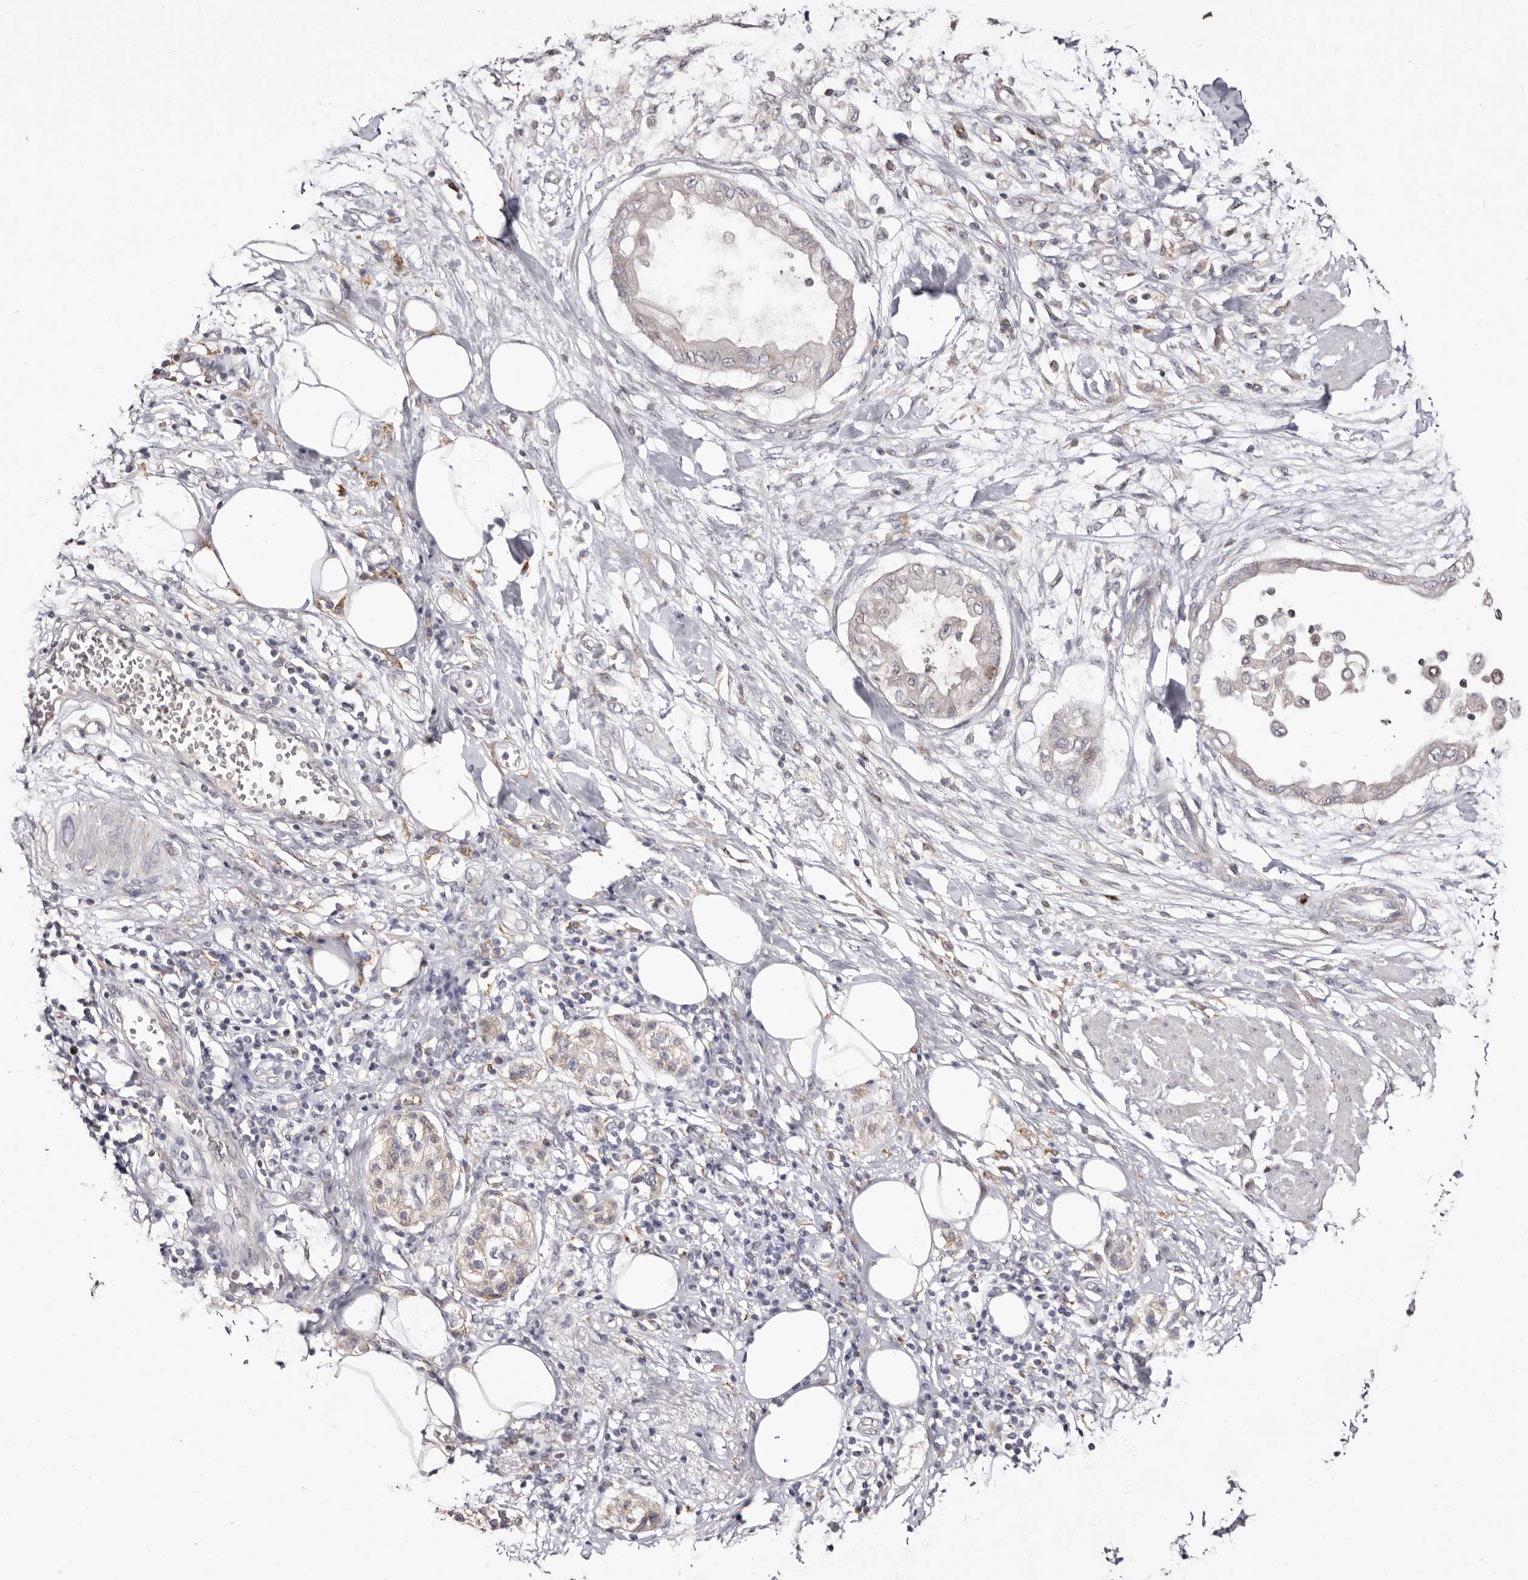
{"staining": {"intensity": "negative", "quantity": "none", "location": "none"}, "tissue": "pancreatic cancer", "cell_type": "Tumor cells", "image_type": "cancer", "snomed": [{"axis": "morphology", "description": "Normal tissue, NOS"}, {"axis": "morphology", "description": "Adenocarcinoma, NOS"}, {"axis": "topography", "description": "Pancreas"}, {"axis": "topography", "description": "Duodenum"}], "caption": "The image demonstrates no staining of tumor cells in pancreatic cancer.", "gene": "CDCA8", "patient": {"sex": "female", "age": 60}}